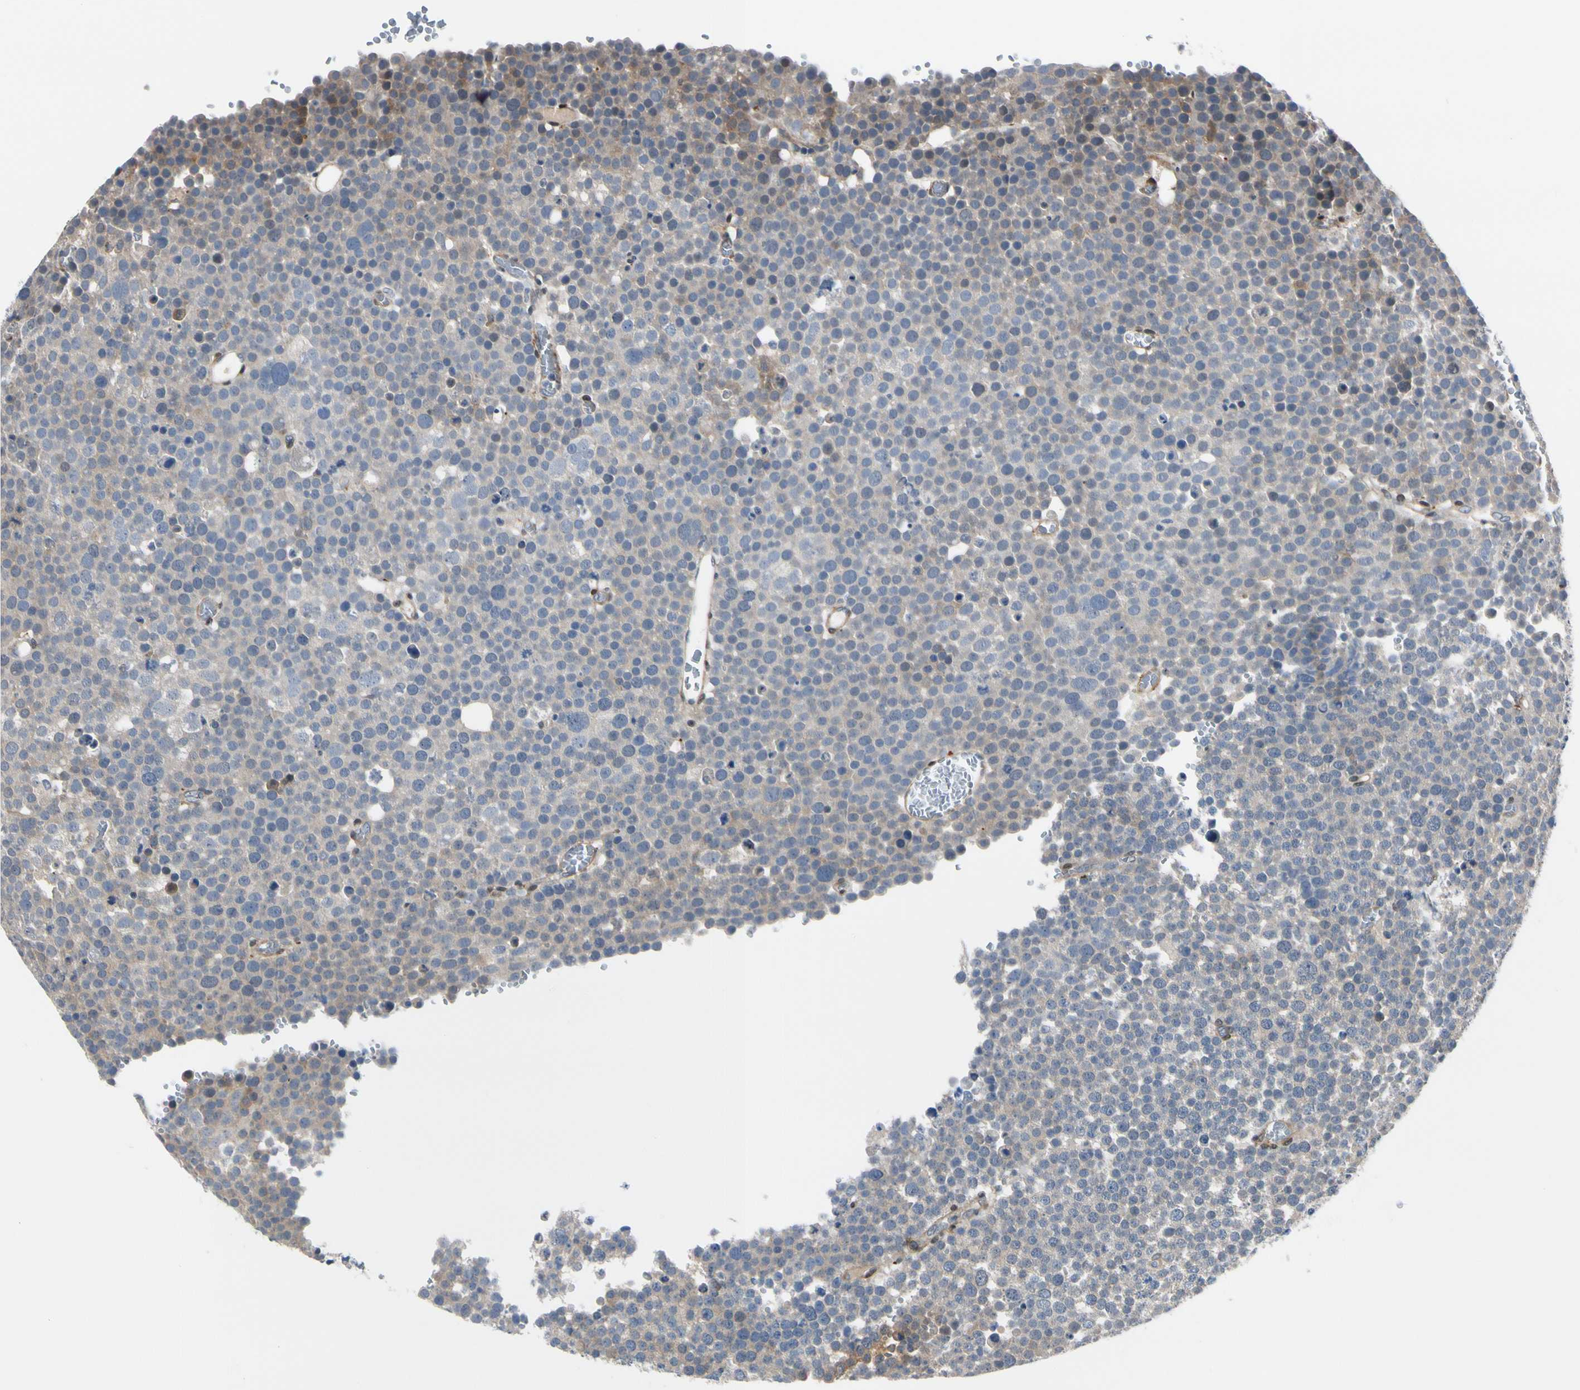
{"staining": {"intensity": "negative", "quantity": "none", "location": "none"}, "tissue": "testis cancer", "cell_type": "Tumor cells", "image_type": "cancer", "snomed": [{"axis": "morphology", "description": "Seminoma, NOS"}, {"axis": "topography", "description": "Testis"}], "caption": "Seminoma (testis) was stained to show a protein in brown. There is no significant expression in tumor cells.", "gene": "RASGRF1", "patient": {"sex": "male", "age": 71}}